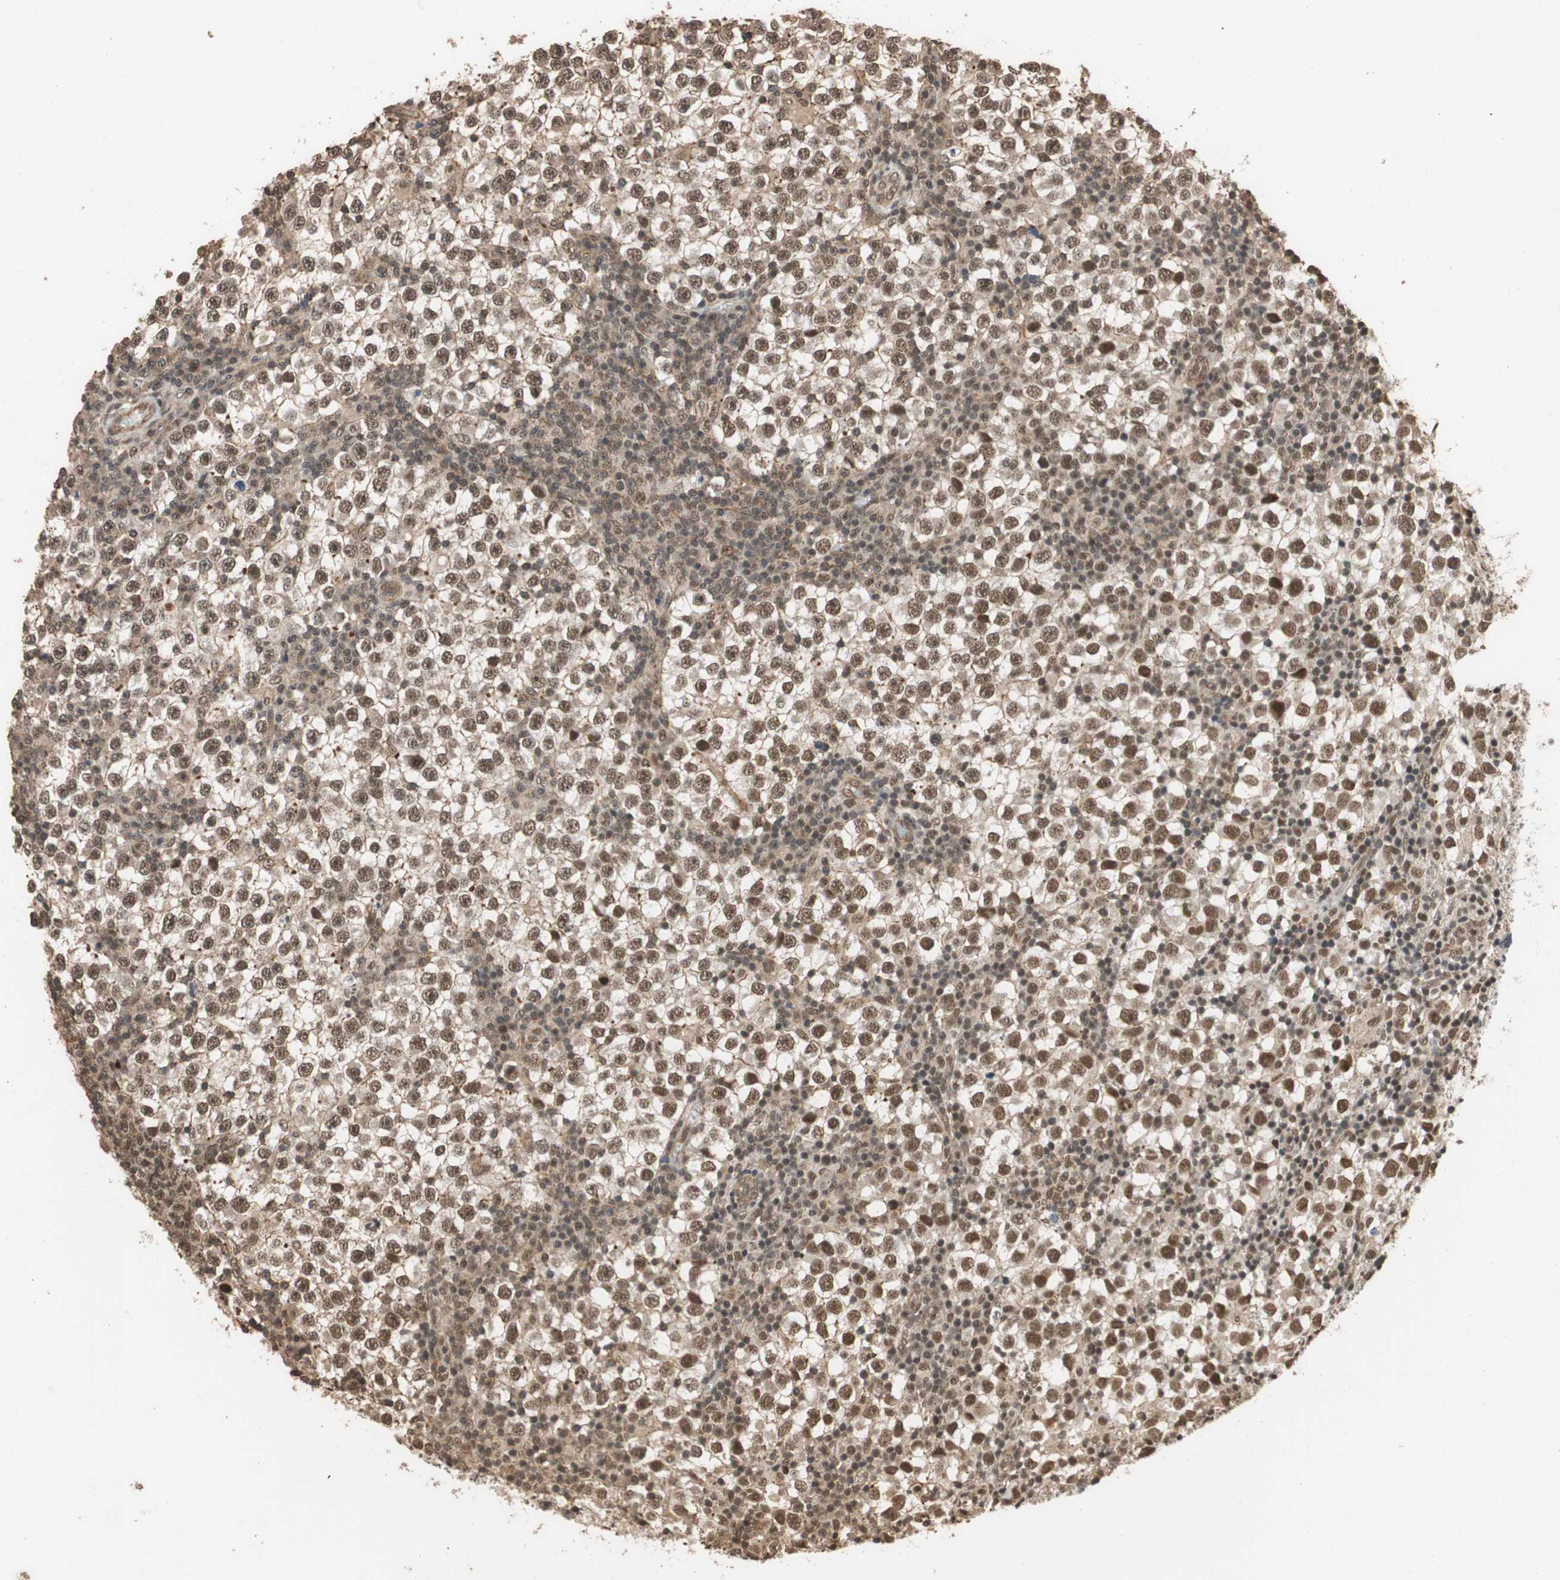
{"staining": {"intensity": "moderate", "quantity": ">75%", "location": "nuclear"}, "tissue": "testis cancer", "cell_type": "Tumor cells", "image_type": "cancer", "snomed": [{"axis": "morphology", "description": "Seminoma, NOS"}, {"axis": "topography", "description": "Testis"}], "caption": "DAB immunohistochemical staining of human testis cancer exhibits moderate nuclear protein positivity in approximately >75% of tumor cells.", "gene": "CDC5L", "patient": {"sex": "male", "age": 65}}